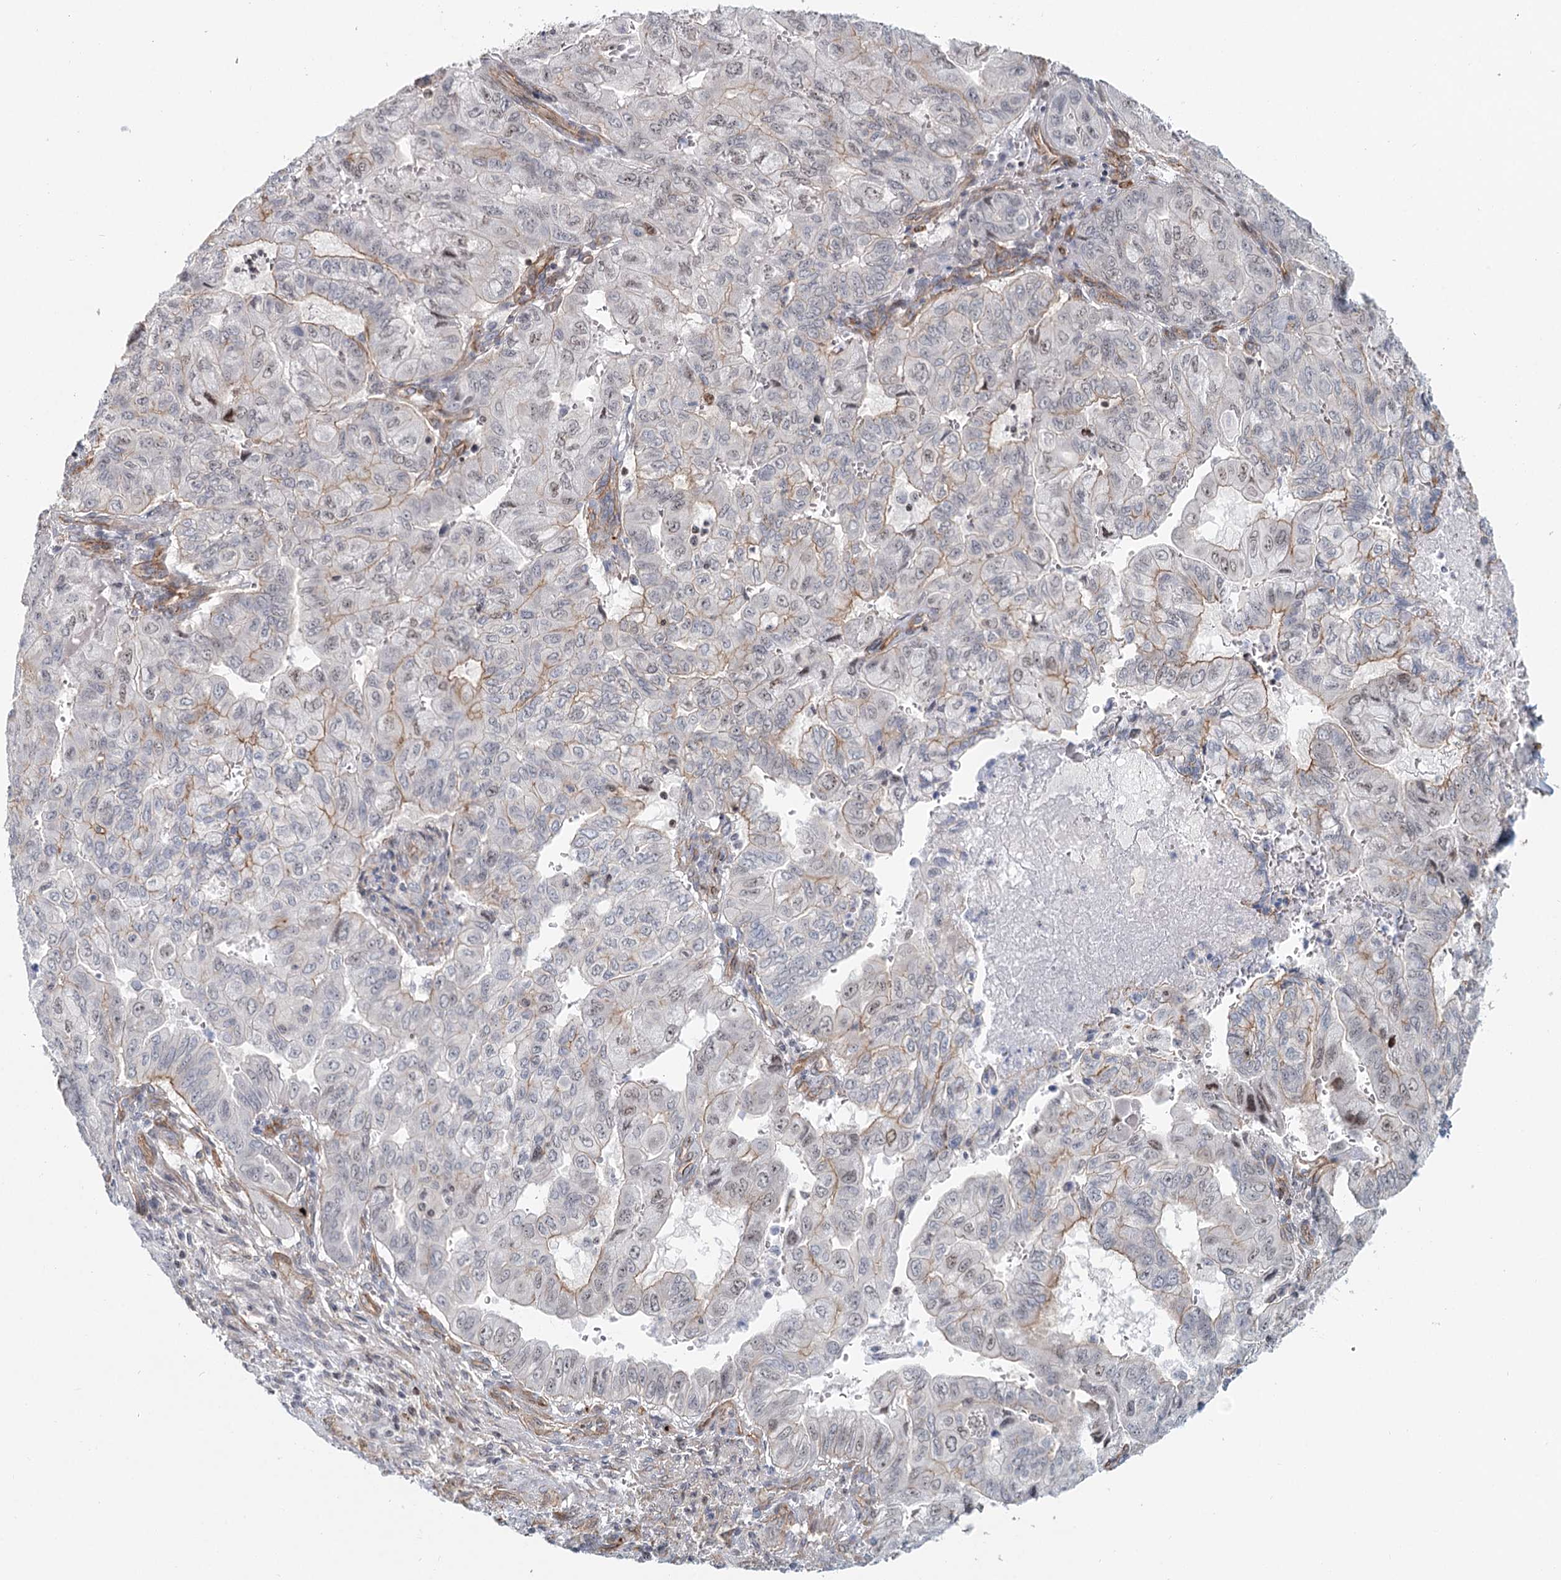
{"staining": {"intensity": "weak", "quantity": "25%-75%", "location": "cytoplasmic/membranous"}, "tissue": "pancreatic cancer", "cell_type": "Tumor cells", "image_type": "cancer", "snomed": [{"axis": "morphology", "description": "Adenocarcinoma, NOS"}, {"axis": "topography", "description": "Pancreas"}], "caption": "A micrograph of human pancreatic adenocarcinoma stained for a protein reveals weak cytoplasmic/membranous brown staining in tumor cells. (IHC, brightfield microscopy, high magnification).", "gene": "ZFYVE28", "patient": {"sex": "male", "age": 51}}